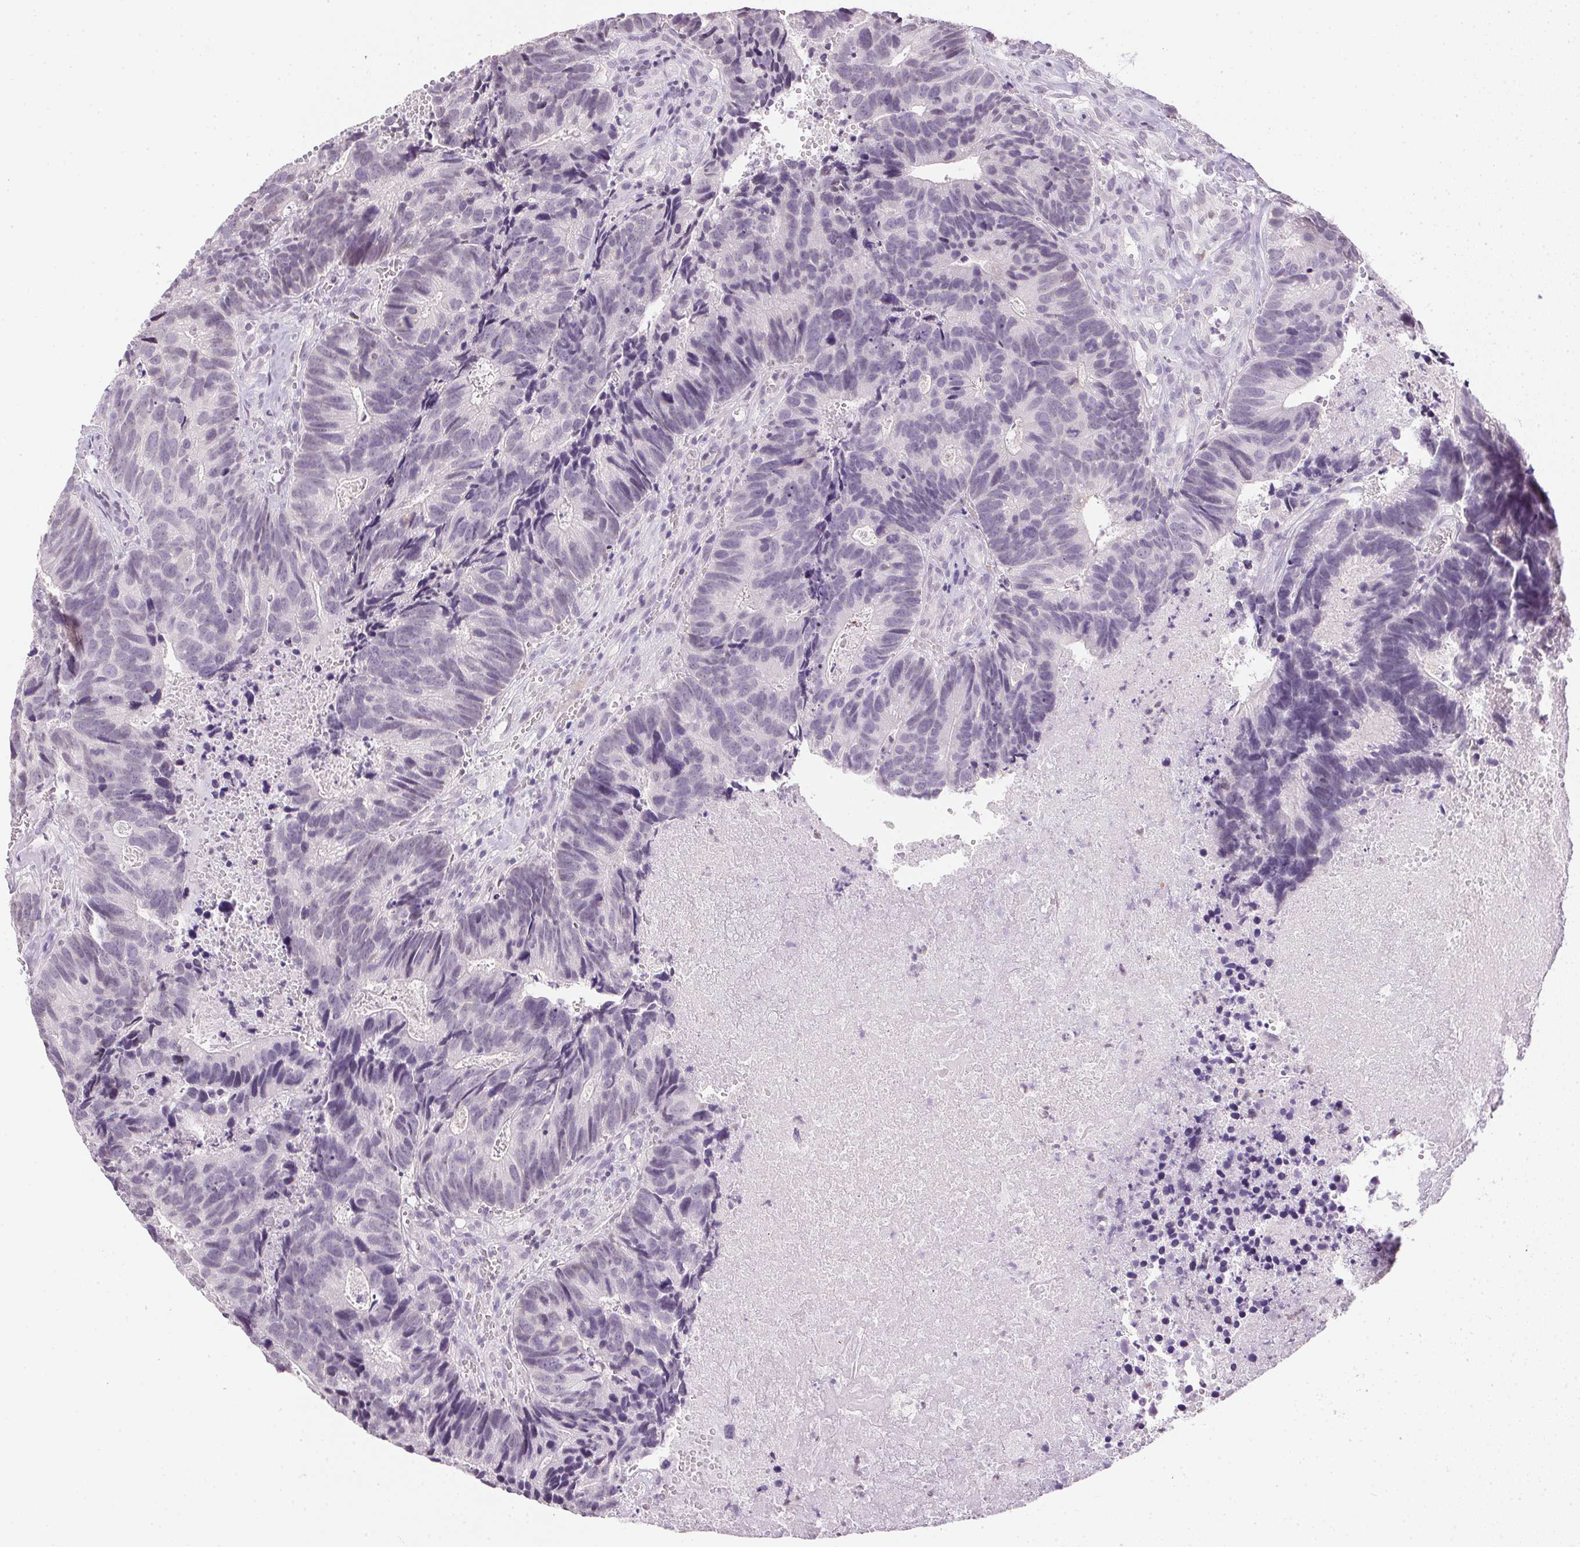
{"staining": {"intensity": "negative", "quantity": "none", "location": "none"}, "tissue": "head and neck cancer", "cell_type": "Tumor cells", "image_type": "cancer", "snomed": [{"axis": "morphology", "description": "Adenocarcinoma, NOS"}, {"axis": "topography", "description": "Head-Neck"}], "caption": "DAB immunohistochemical staining of head and neck cancer exhibits no significant staining in tumor cells.", "gene": "PRL", "patient": {"sex": "male", "age": 62}}